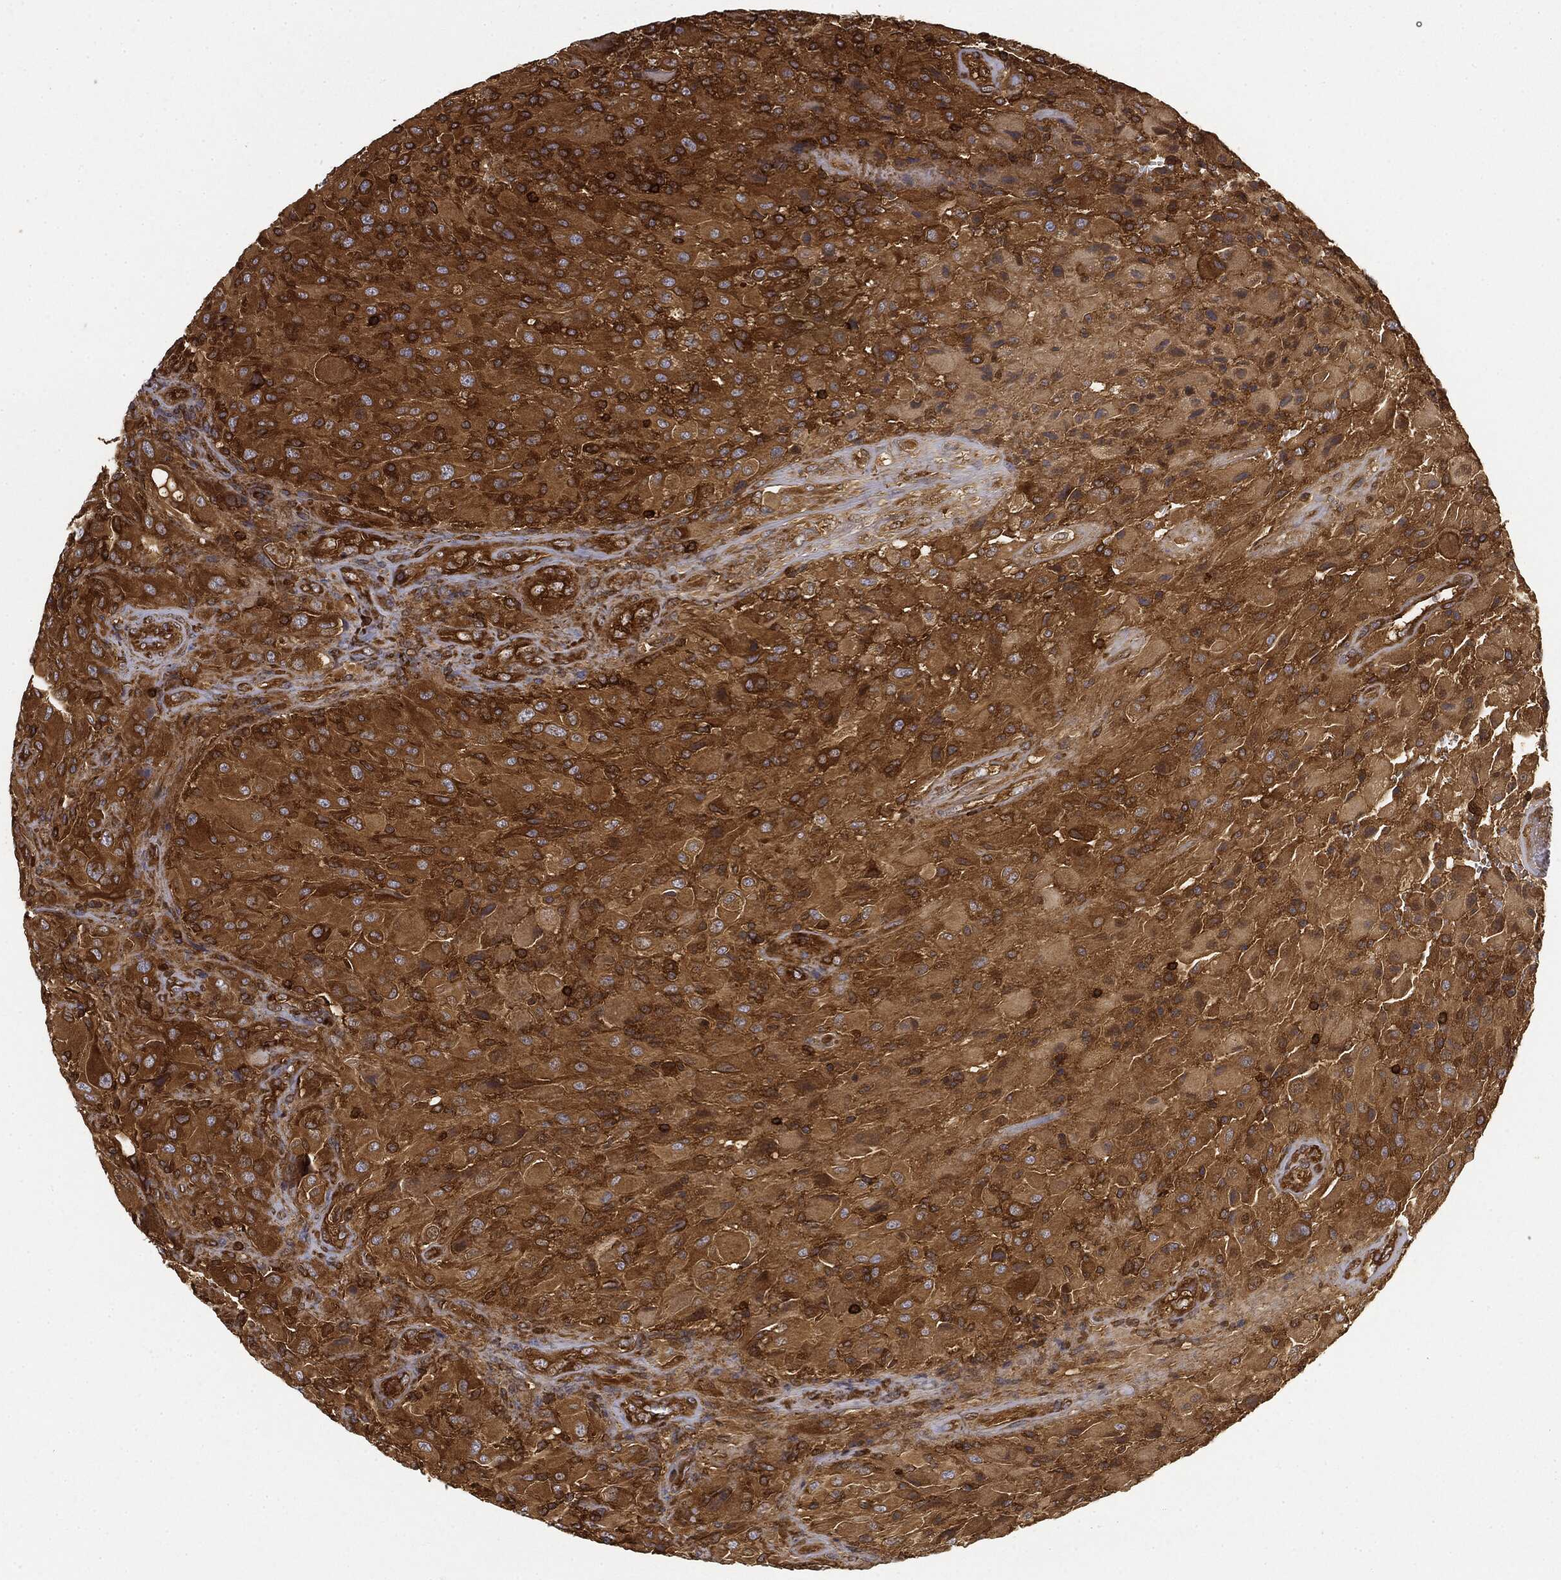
{"staining": {"intensity": "strong", "quantity": "25%-75%", "location": "cytoplasmic/membranous"}, "tissue": "glioma", "cell_type": "Tumor cells", "image_type": "cancer", "snomed": [{"axis": "morphology", "description": "Glioma, malignant, High grade"}, {"axis": "topography", "description": "Cerebral cortex"}], "caption": "An image showing strong cytoplasmic/membranous positivity in about 25%-75% of tumor cells in glioma, as visualized by brown immunohistochemical staining.", "gene": "WDR1", "patient": {"sex": "male", "age": 35}}